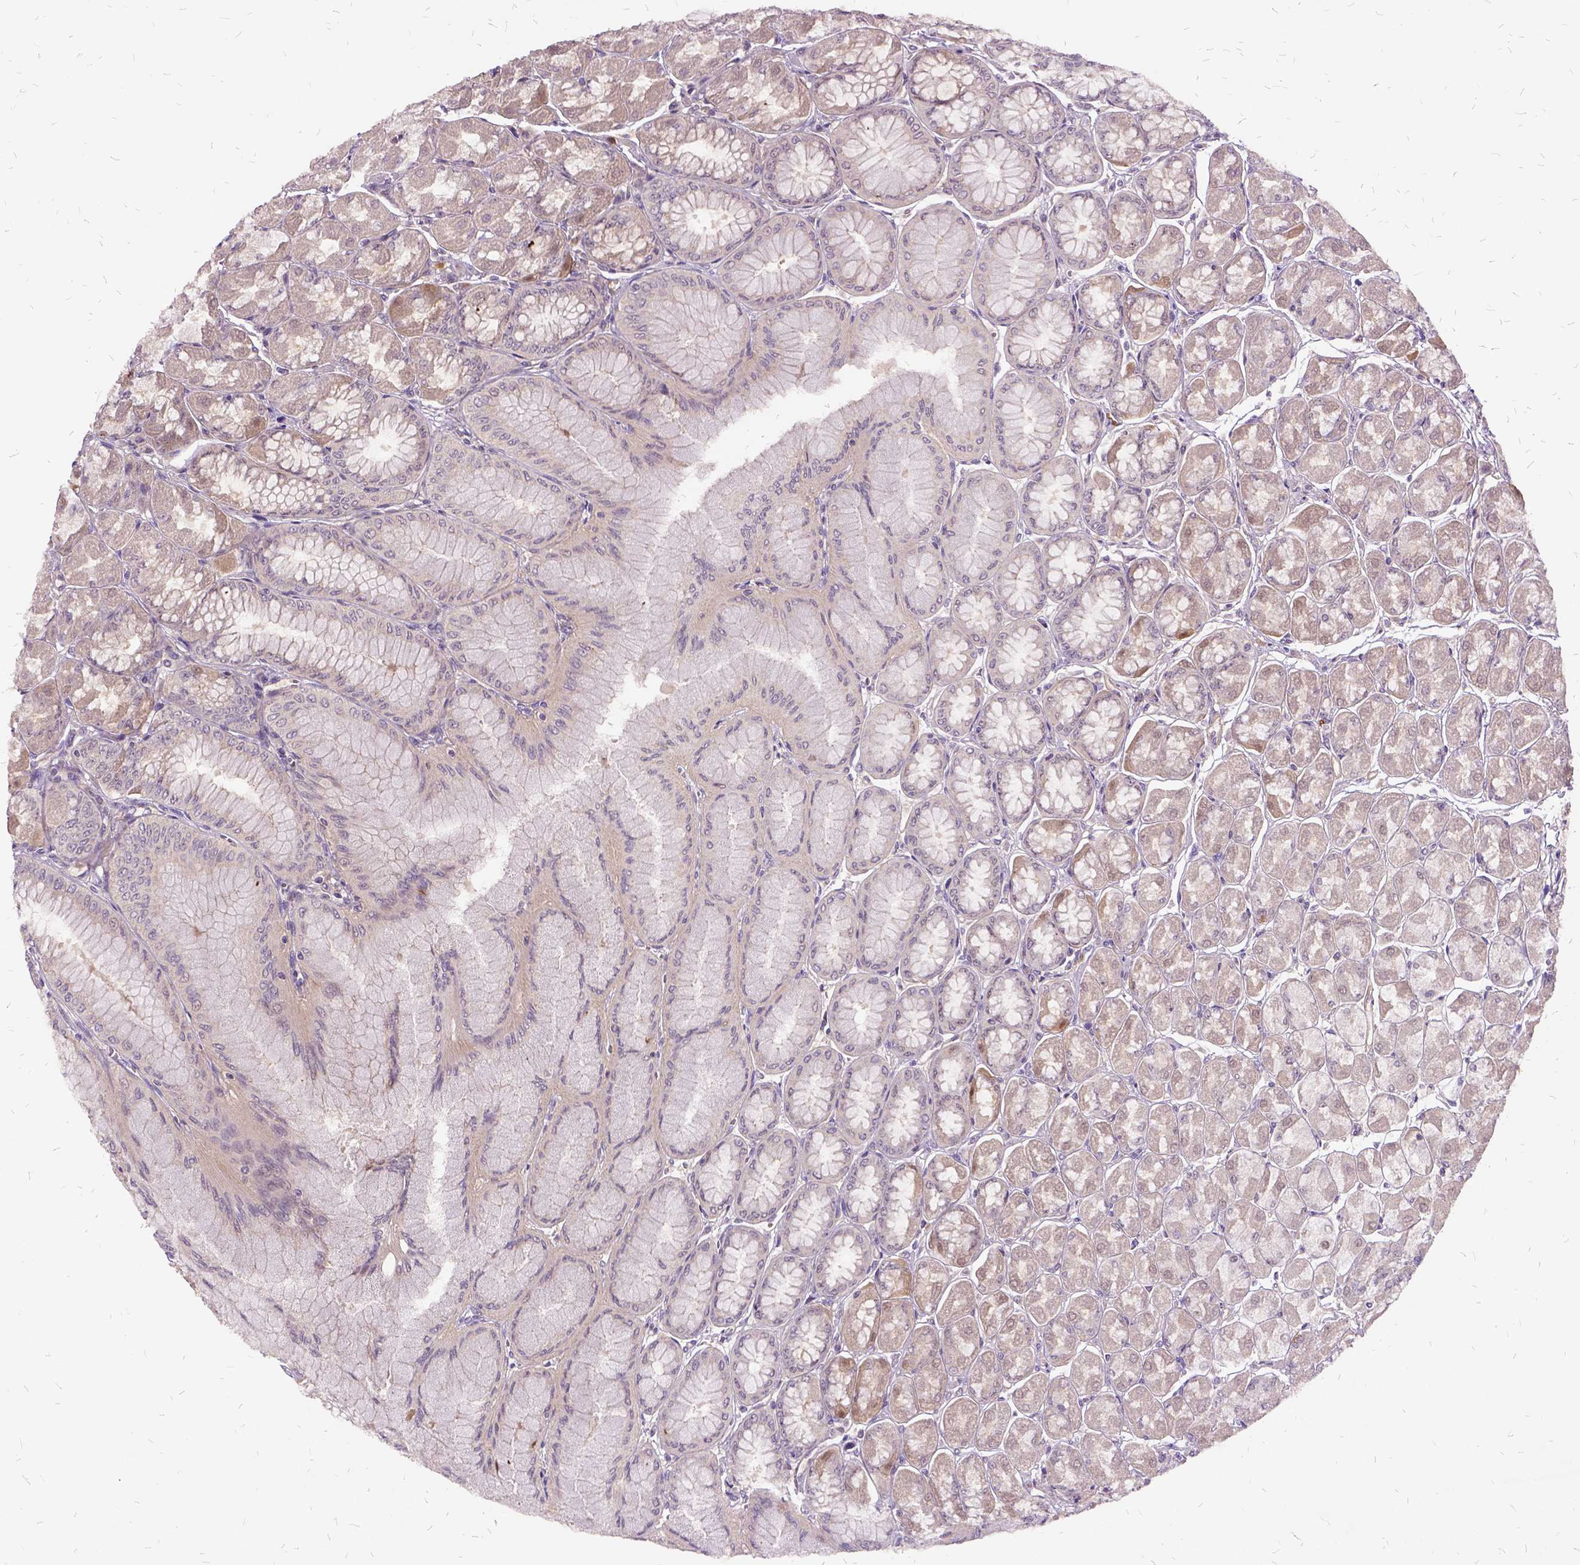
{"staining": {"intensity": "moderate", "quantity": "25%-75%", "location": "cytoplasmic/membranous"}, "tissue": "stomach", "cell_type": "Glandular cells", "image_type": "normal", "snomed": [{"axis": "morphology", "description": "Normal tissue, NOS"}, {"axis": "topography", "description": "Stomach, upper"}], "caption": "Protein staining of benign stomach demonstrates moderate cytoplasmic/membranous staining in about 25%-75% of glandular cells.", "gene": "ILRUN", "patient": {"sex": "male", "age": 60}}